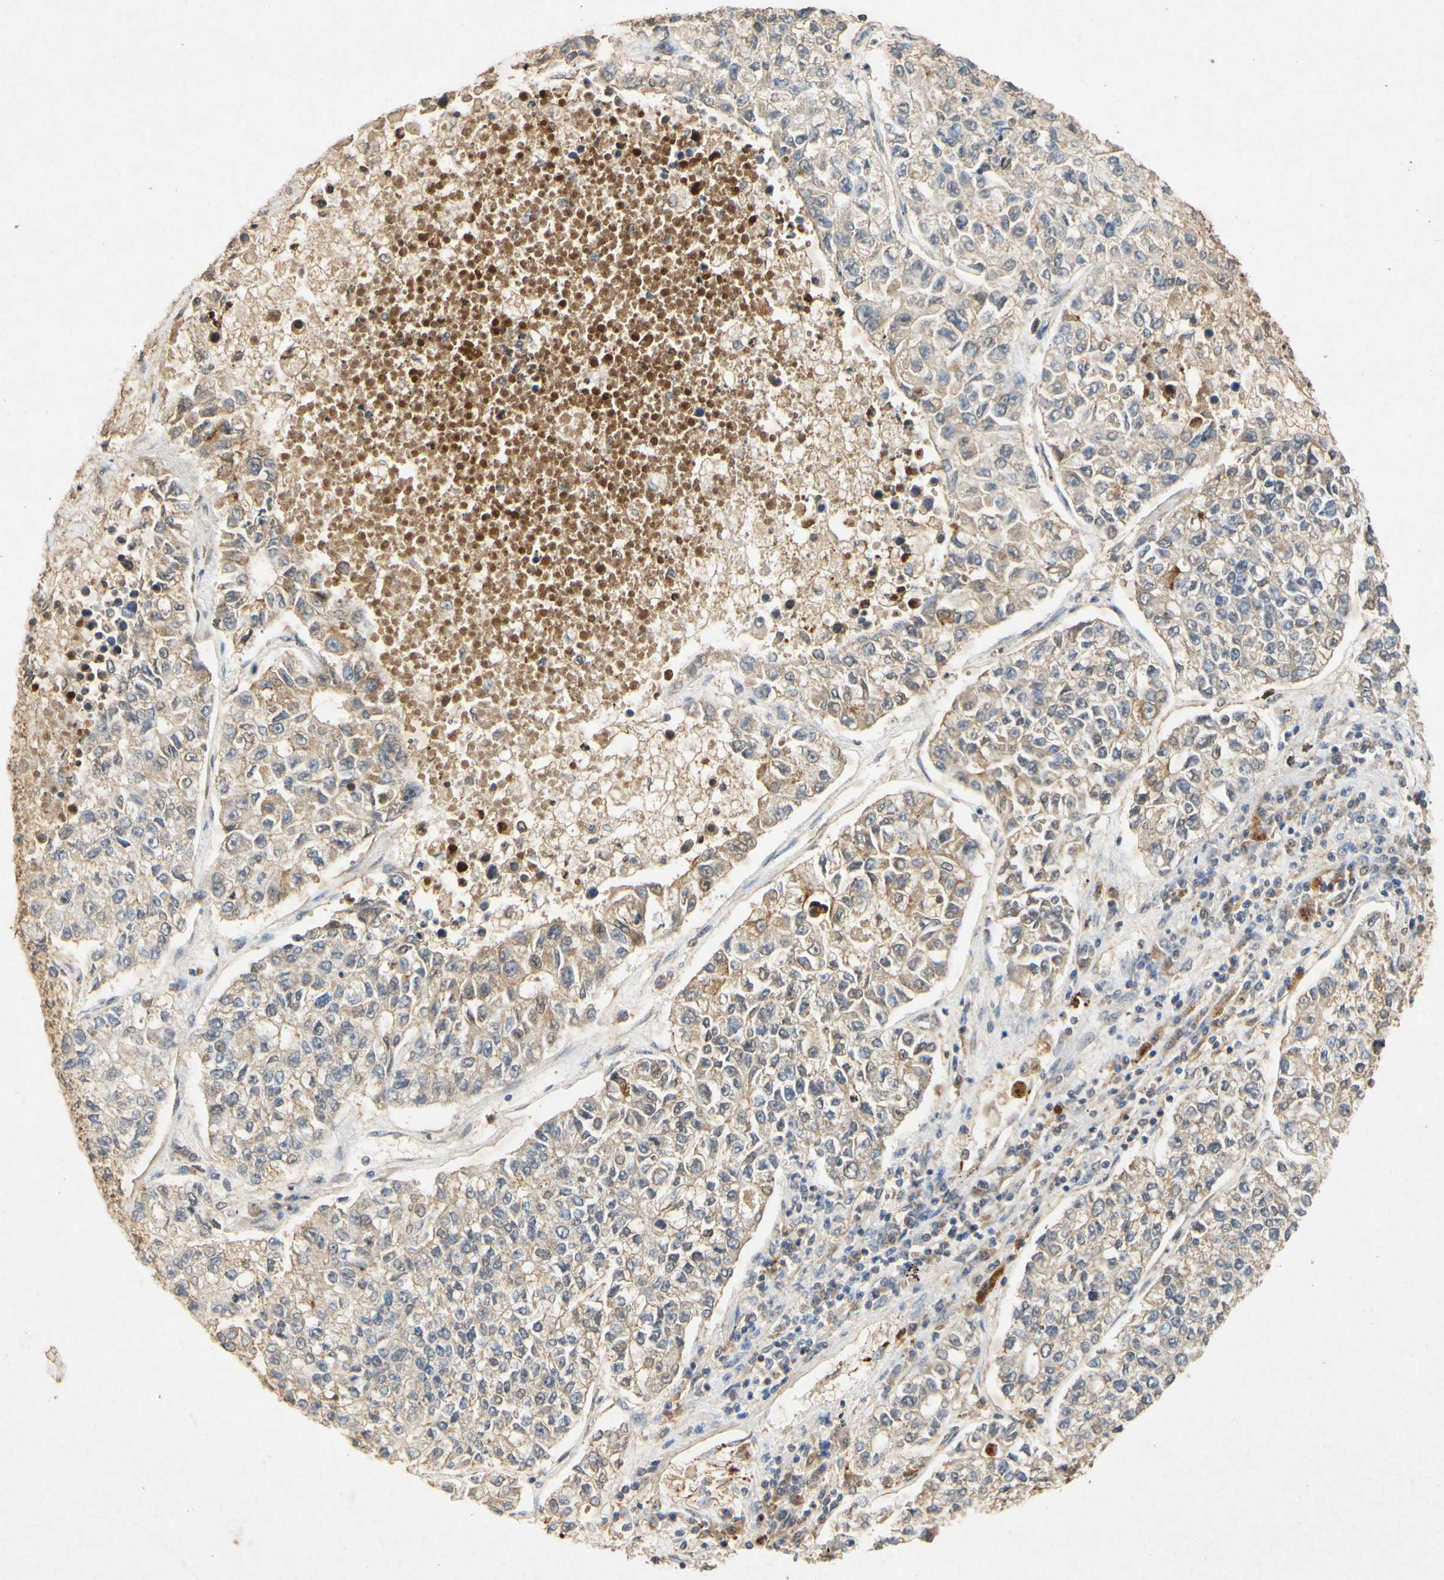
{"staining": {"intensity": "weak", "quantity": ">75%", "location": "cytoplasmic/membranous"}, "tissue": "lung cancer", "cell_type": "Tumor cells", "image_type": "cancer", "snomed": [{"axis": "morphology", "description": "Adenocarcinoma, NOS"}, {"axis": "topography", "description": "Lung"}], "caption": "A micrograph showing weak cytoplasmic/membranous expression in about >75% of tumor cells in lung cancer, as visualized by brown immunohistochemical staining.", "gene": "CP", "patient": {"sex": "male", "age": 49}}